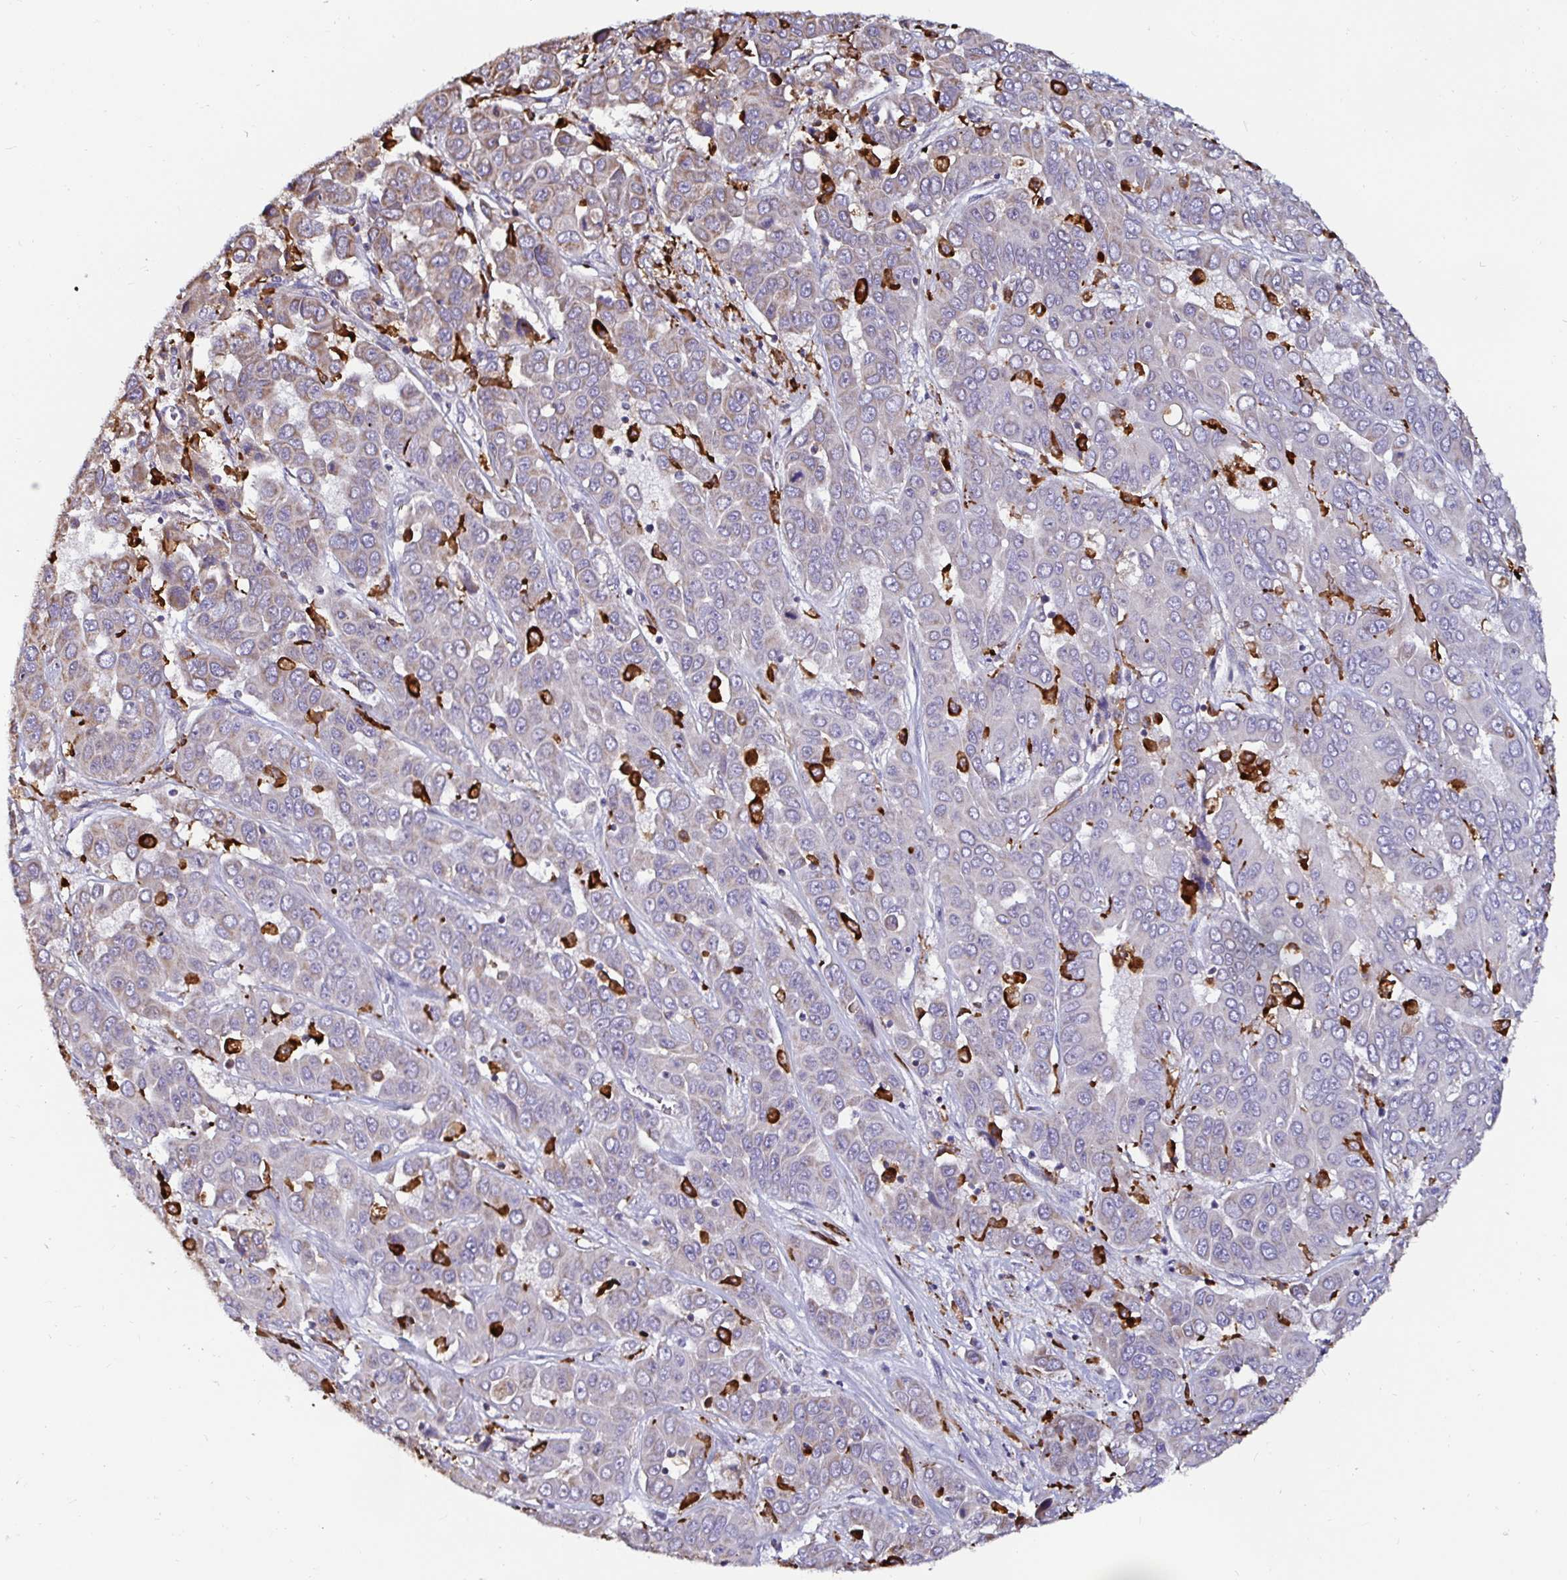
{"staining": {"intensity": "weak", "quantity": "<25%", "location": "cytoplasmic/membranous"}, "tissue": "liver cancer", "cell_type": "Tumor cells", "image_type": "cancer", "snomed": [{"axis": "morphology", "description": "Cholangiocarcinoma"}, {"axis": "topography", "description": "Liver"}], "caption": "The micrograph exhibits no staining of tumor cells in liver cholangiocarcinoma.", "gene": "MSR1", "patient": {"sex": "female", "age": 52}}